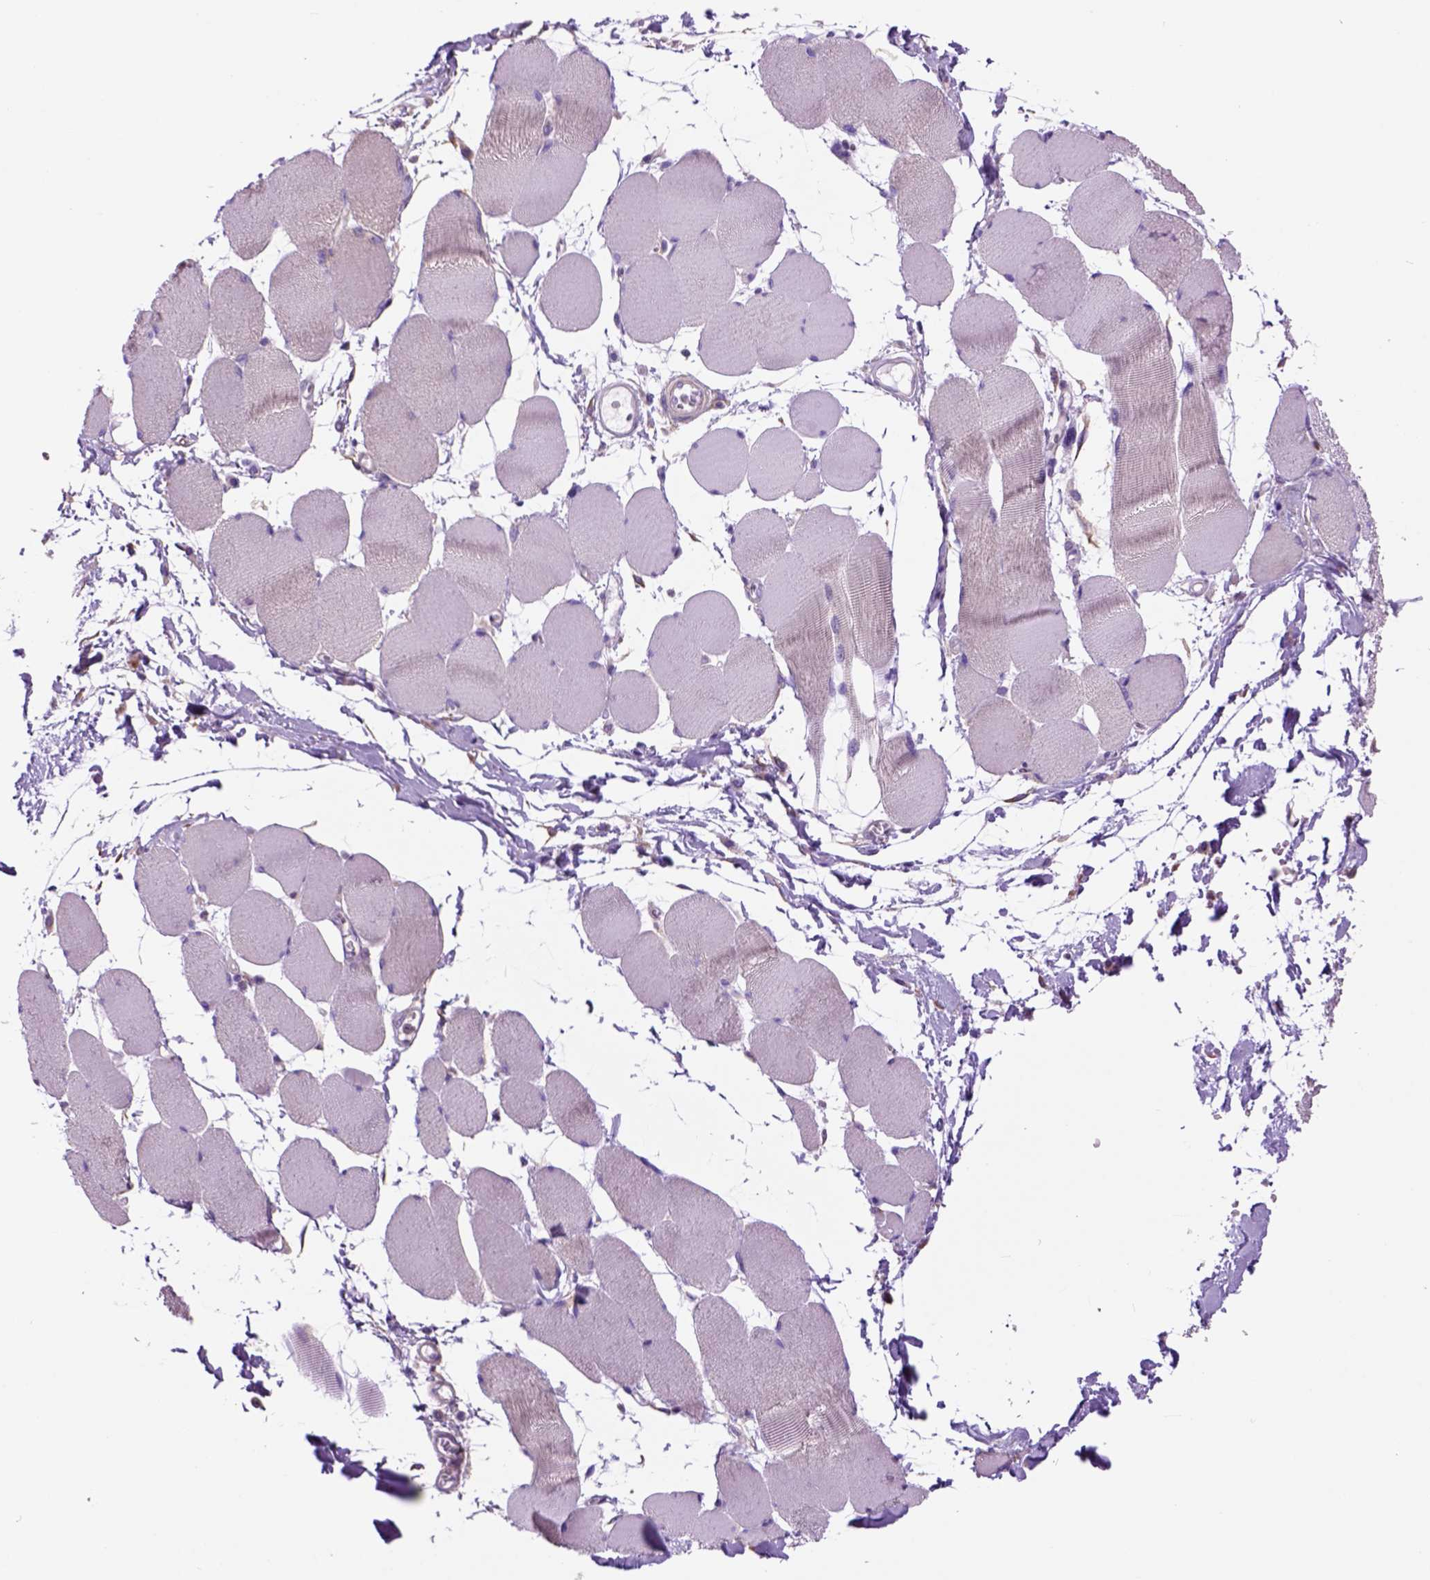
{"staining": {"intensity": "negative", "quantity": "none", "location": "none"}, "tissue": "skeletal muscle", "cell_type": "Myocytes", "image_type": "normal", "snomed": [{"axis": "morphology", "description": "Normal tissue, NOS"}, {"axis": "topography", "description": "Skeletal muscle"}], "caption": "Benign skeletal muscle was stained to show a protein in brown. There is no significant expression in myocytes. (DAB immunohistochemistry (IHC), high magnification).", "gene": "PIAS3", "patient": {"sex": "female", "age": 75}}